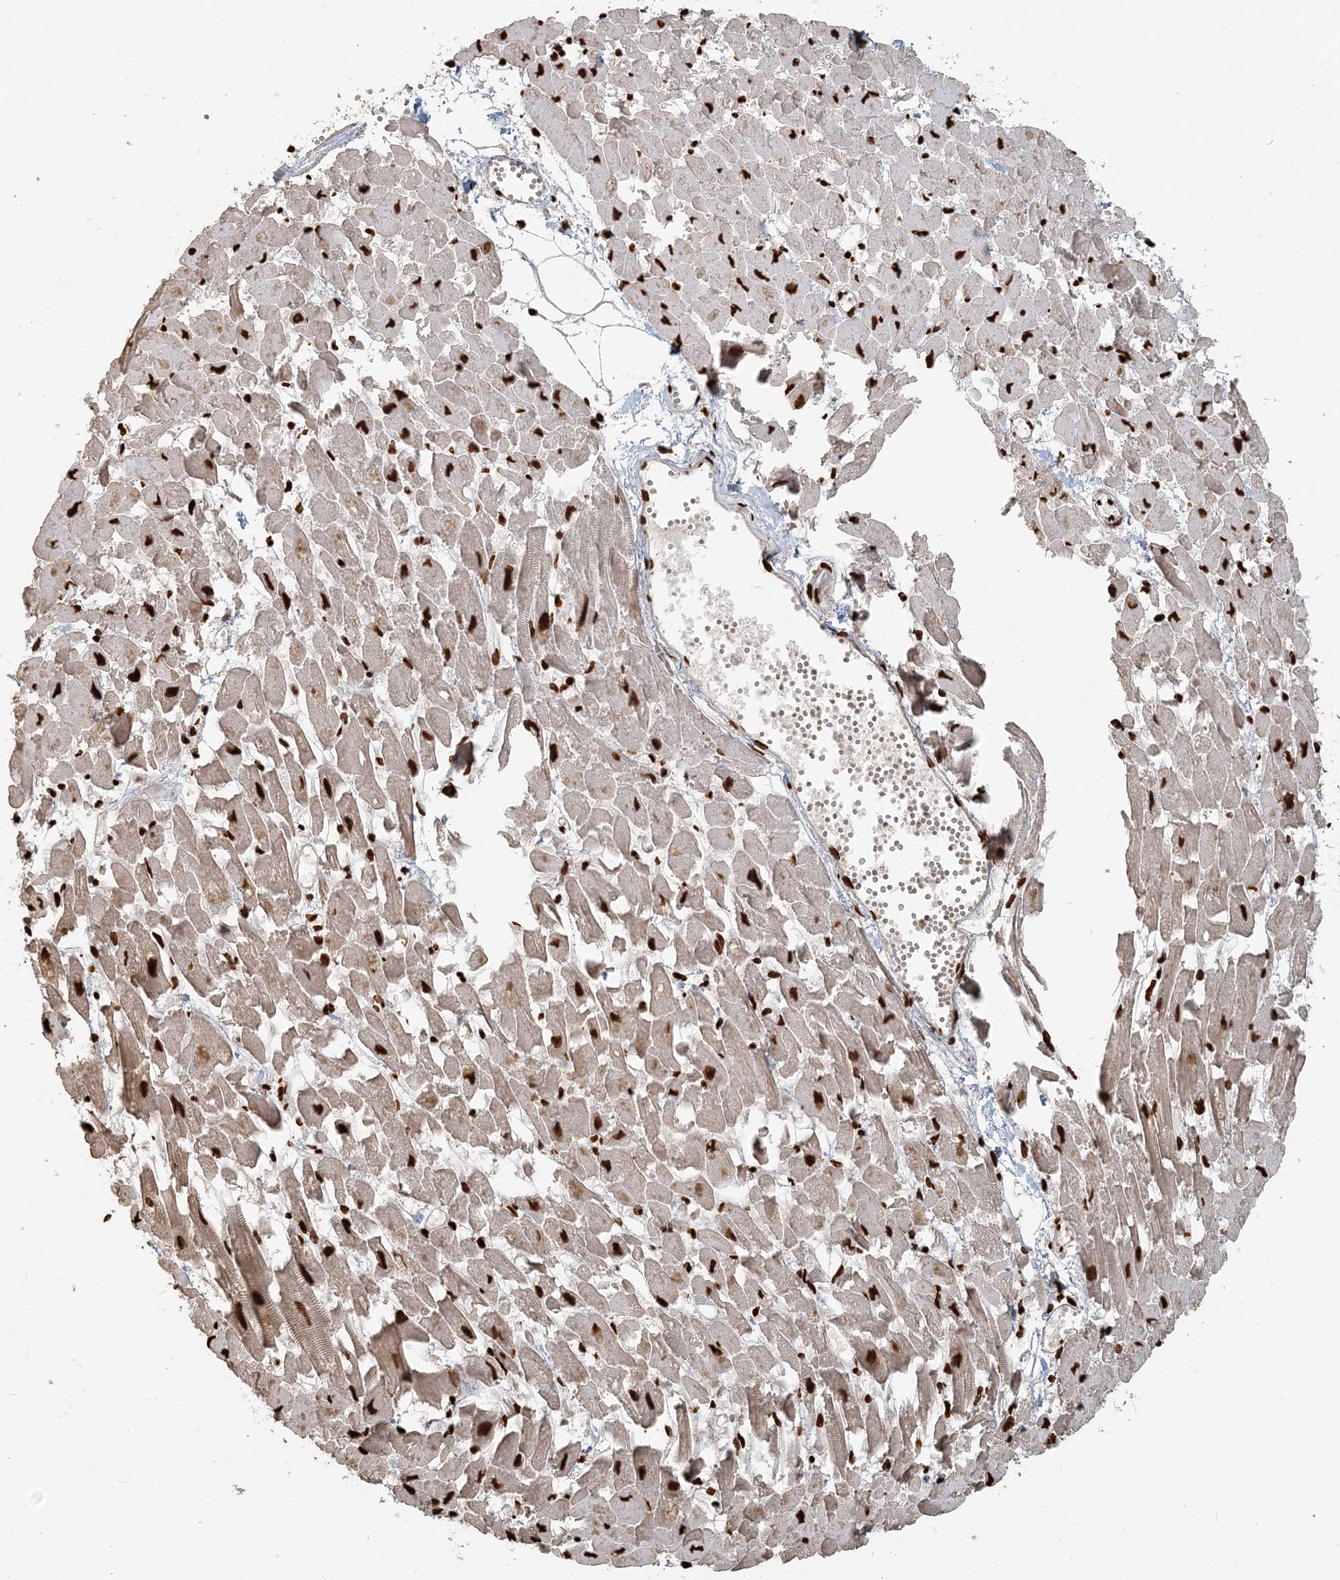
{"staining": {"intensity": "strong", "quantity": ">75%", "location": "nuclear"}, "tissue": "heart muscle", "cell_type": "Cardiomyocytes", "image_type": "normal", "snomed": [{"axis": "morphology", "description": "Normal tissue, NOS"}, {"axis": "topography", "description": "Heart"}], "caption": "IHC micrograph of normal heart muscle stained for a protein (brown), which shows high levels of strong nuclear expression in approximately >75% of cardiomyocytes.", "gene": "H3", "patient": {"sex": "female", "age": 64}}